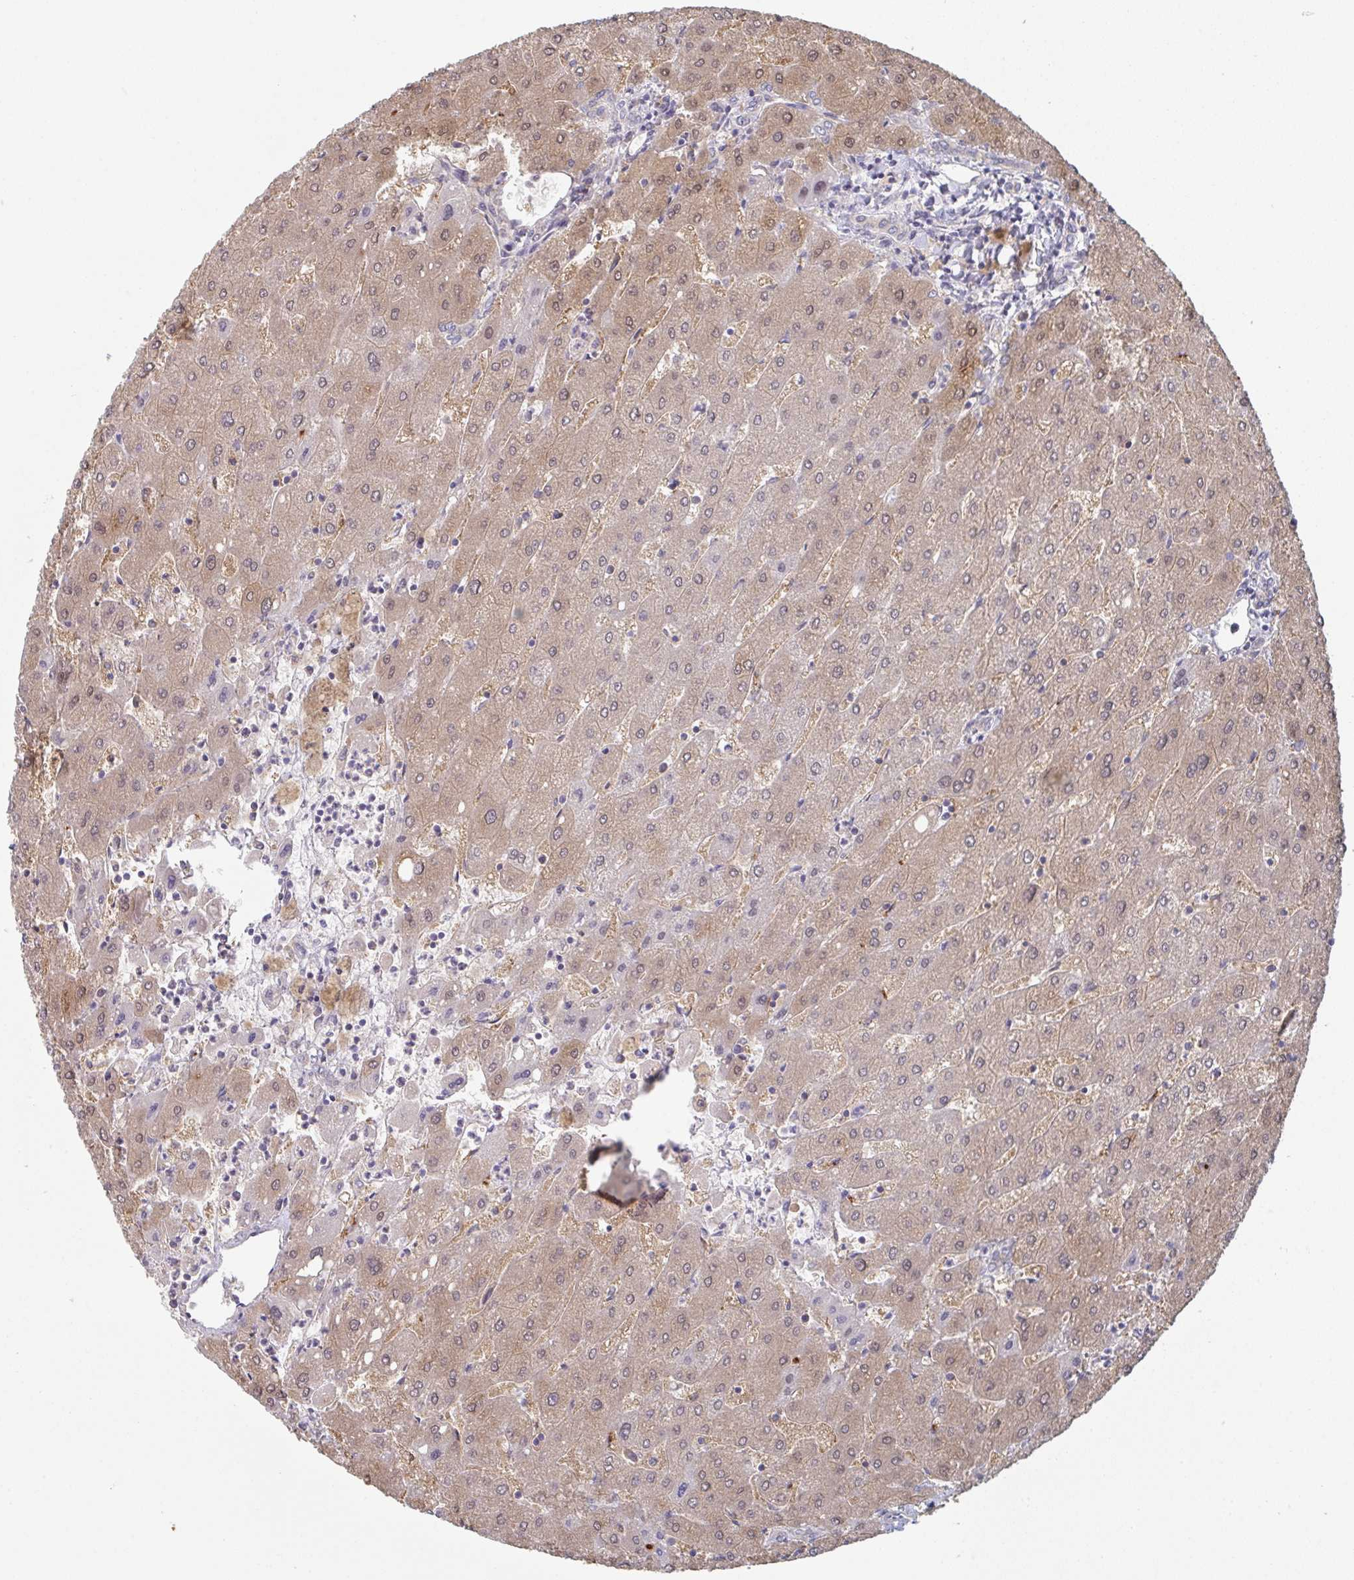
{"staining": {"intensity": "negative", "quantity": "none", "location": "none"}, "tissue": "liver", "cell_type": "Cholangiocytes", "image_type": "normal", "snomed": [{"axis": "morphology", "description": "Normal tissue, NOS"}, {"axis": "topography", "description": "Liver"}], "caption": "High magnification brightfield microscopy of benign liver stained with DAB (brown) and counterstained with hematoxylin (blue): cholangiocytes show no significant positivity. (Immunohistochemistry (ihc), brightfield microscopy, high magnification).", "gene": "PTPRD", "patient": {"sex": "male", "age": 67}}